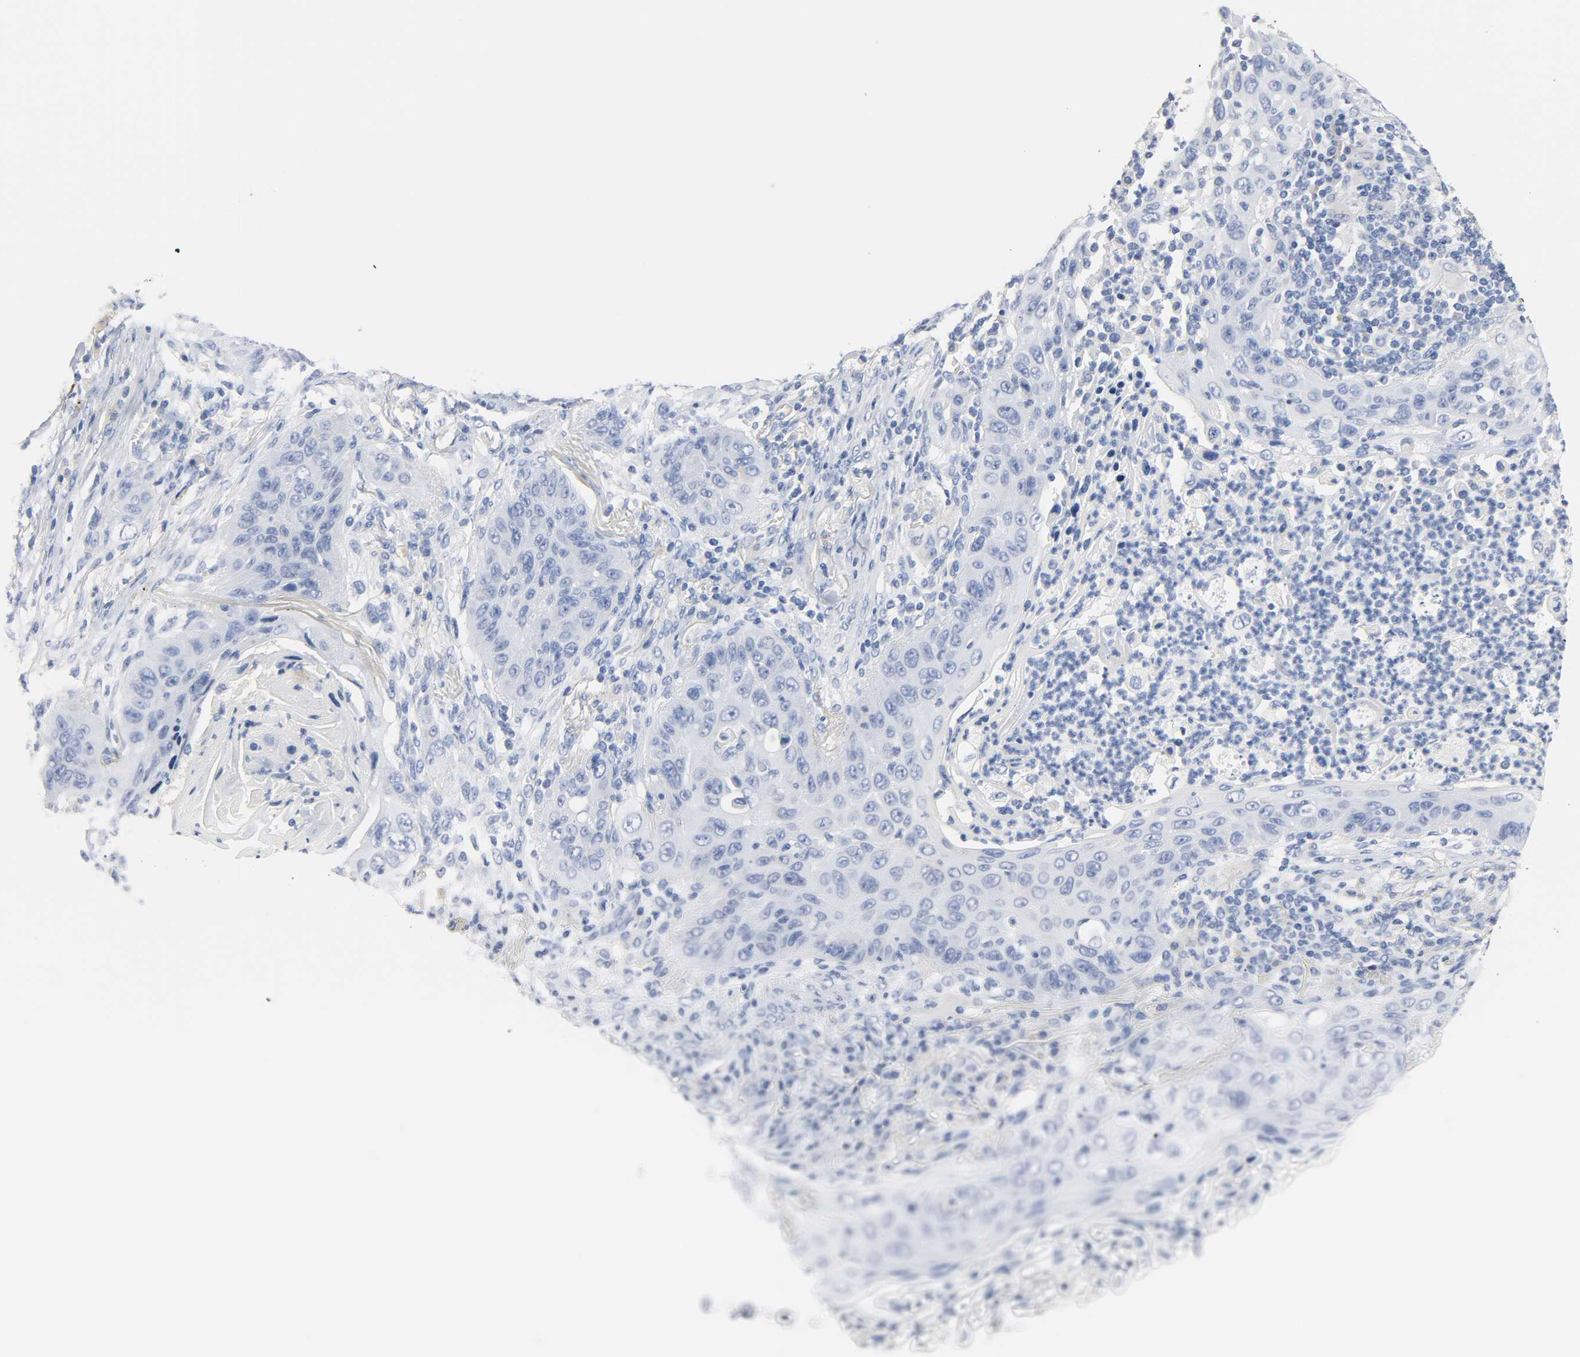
{"staining": {"intensity": "negative", "quantity": "none", "location": "none"}, "tissue": "lung cancer", "cell_type": "Tumor cells", "image_type": "cancer", "snomed": [{"axis": "morphology", "description": "Squamous cell carcinoma, NOS"}, {"axis": "topography", "description": "Lung"}], "caption": "Protein analysis of lung squamous cell carcinoma shows no significant expression in tumor cells.", "gene": "ACP3", "patient": {"sex": "female", "age": 67}}